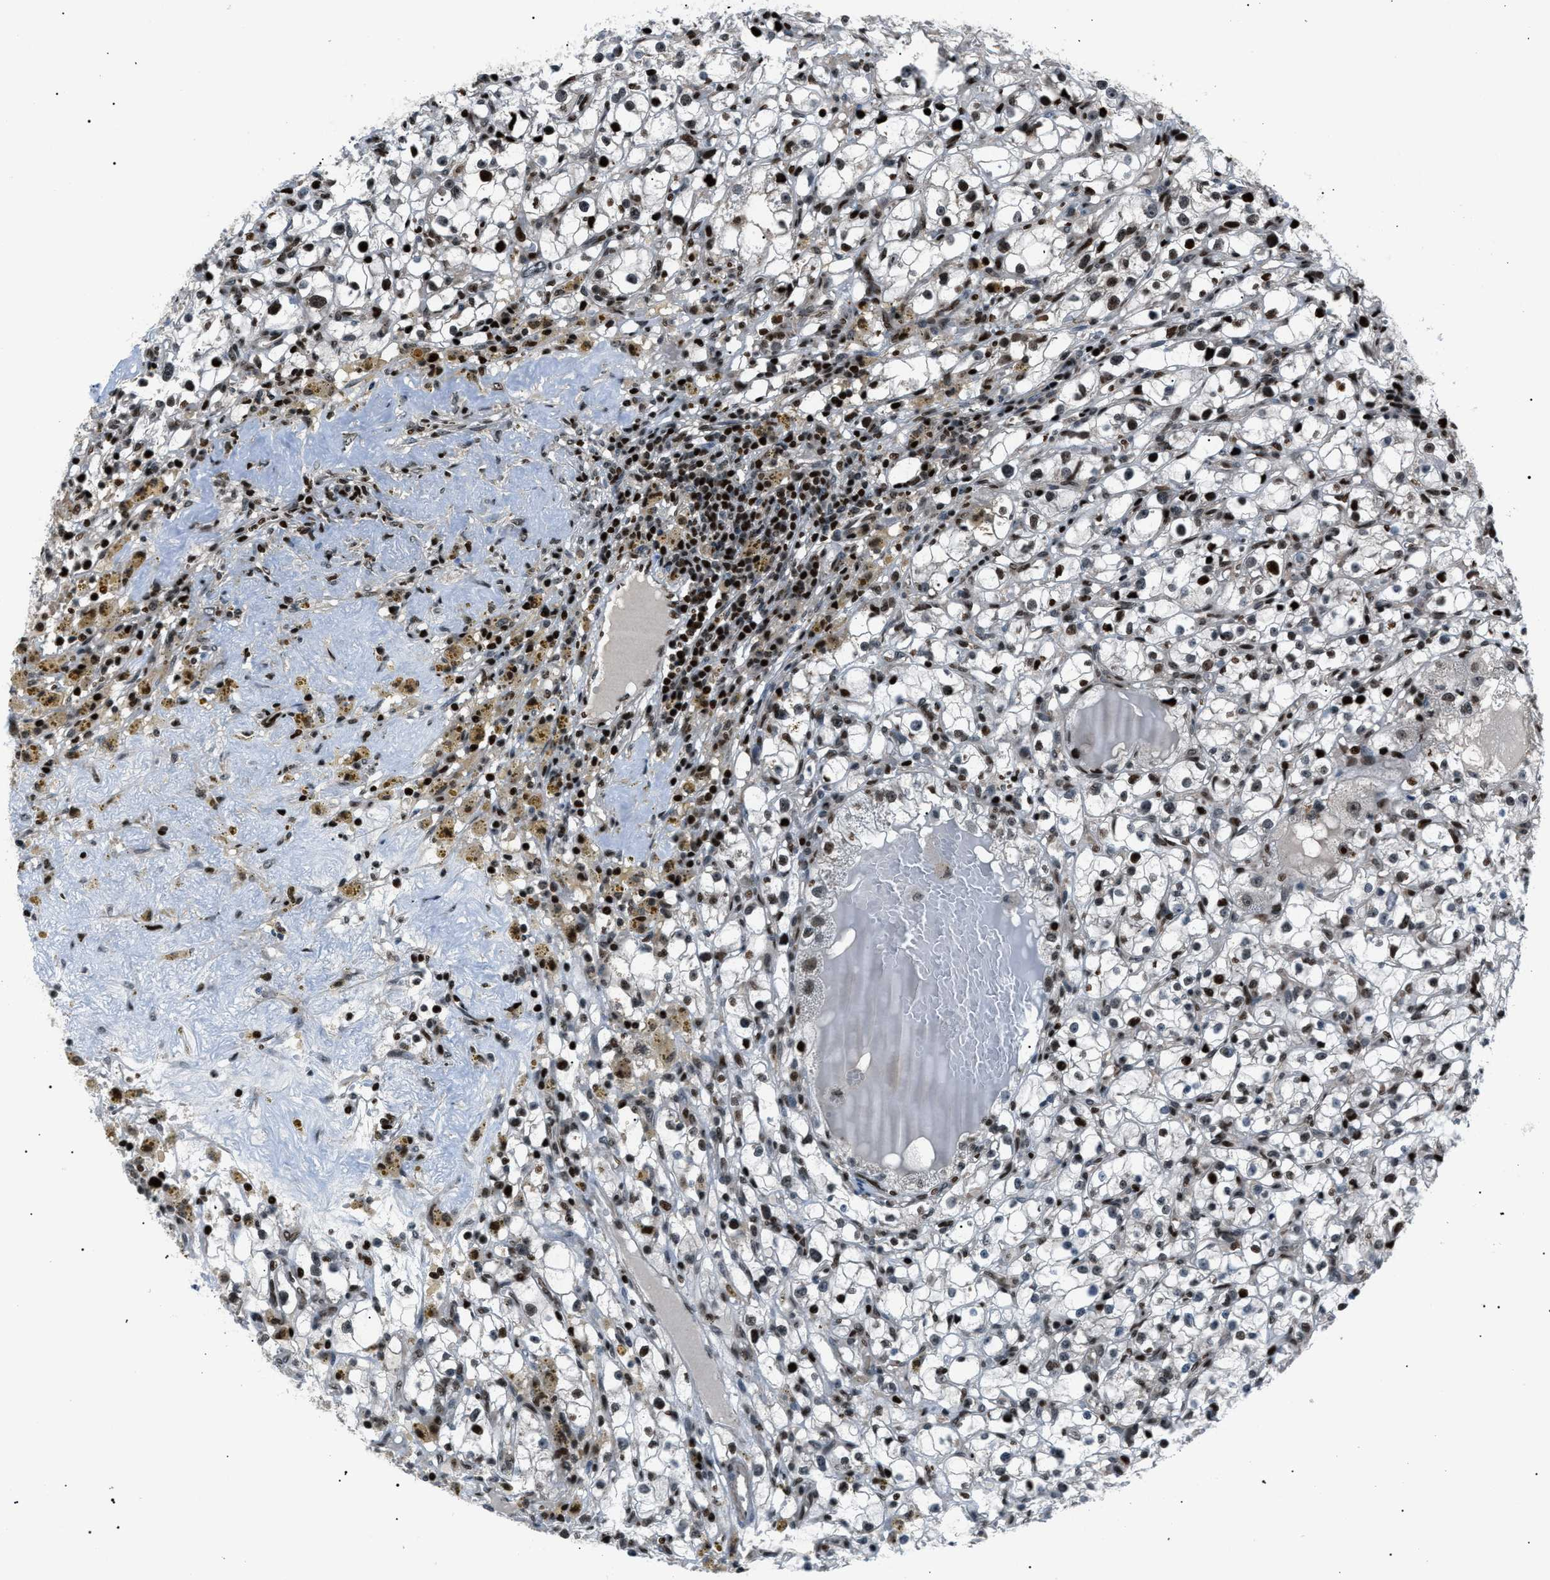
{"staining": {"intensity": "moderate", "quantity": "25%-75%", "location": "nuclear"}, "tissue": "renal cancer", "cell_type": "Tumor cells", "image_type": "cancer", "snomed": [{"axis": "morphology", "description": "Adenocarcinoma, NOS"}, {"axis": "topography", "description": "Kidney"}], "caption": "The immunohistochemical stain labels moderate nuclear expression in tumor cells of renal cancer tissue.", "gene": "PRKX", "patient": {"sex": "male", "age": 56}}